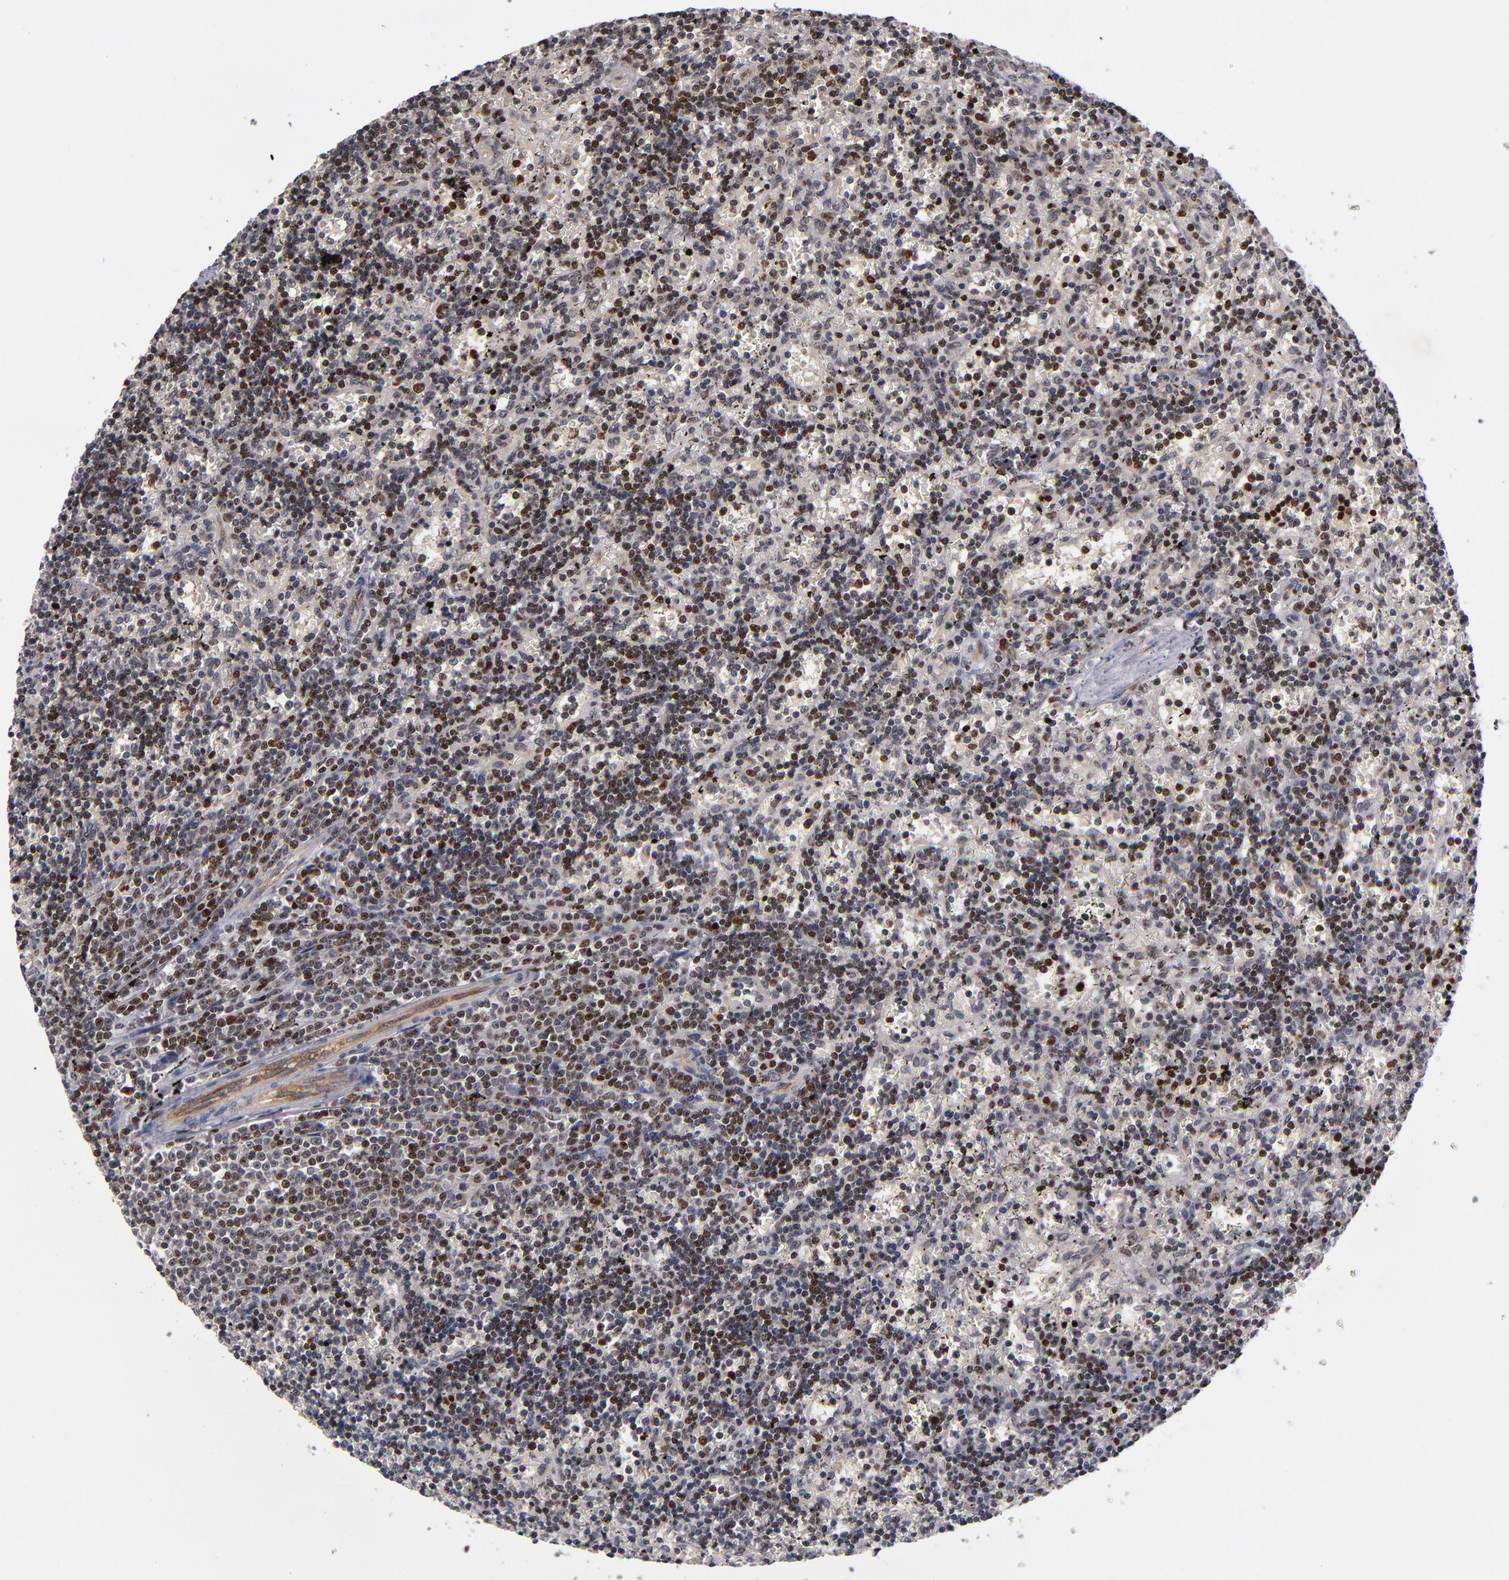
{"staining": {"intensity": "moderate", "quantity": "25%-75%", "location": "nuclear"}, "tissue": "lymphoma", "cell_type": "Tumor cells", "image_type": "cancer", "snomed": [{"axis": "morphology", "description": "Malignant lymphoma, non-Hodgkin's type, Low grade"}, {"axis": "topography", "description": "Spleen"}], "caption": "Low-grade malignant lymphoma, non-Hodgkin's type stained with DAB IHC reveals medium levels of moderate nuclear expression in approximately 25%-75% of tumor cells.", "gene": "KDM6A", "patient": {"sex": "male", "age": 60}}